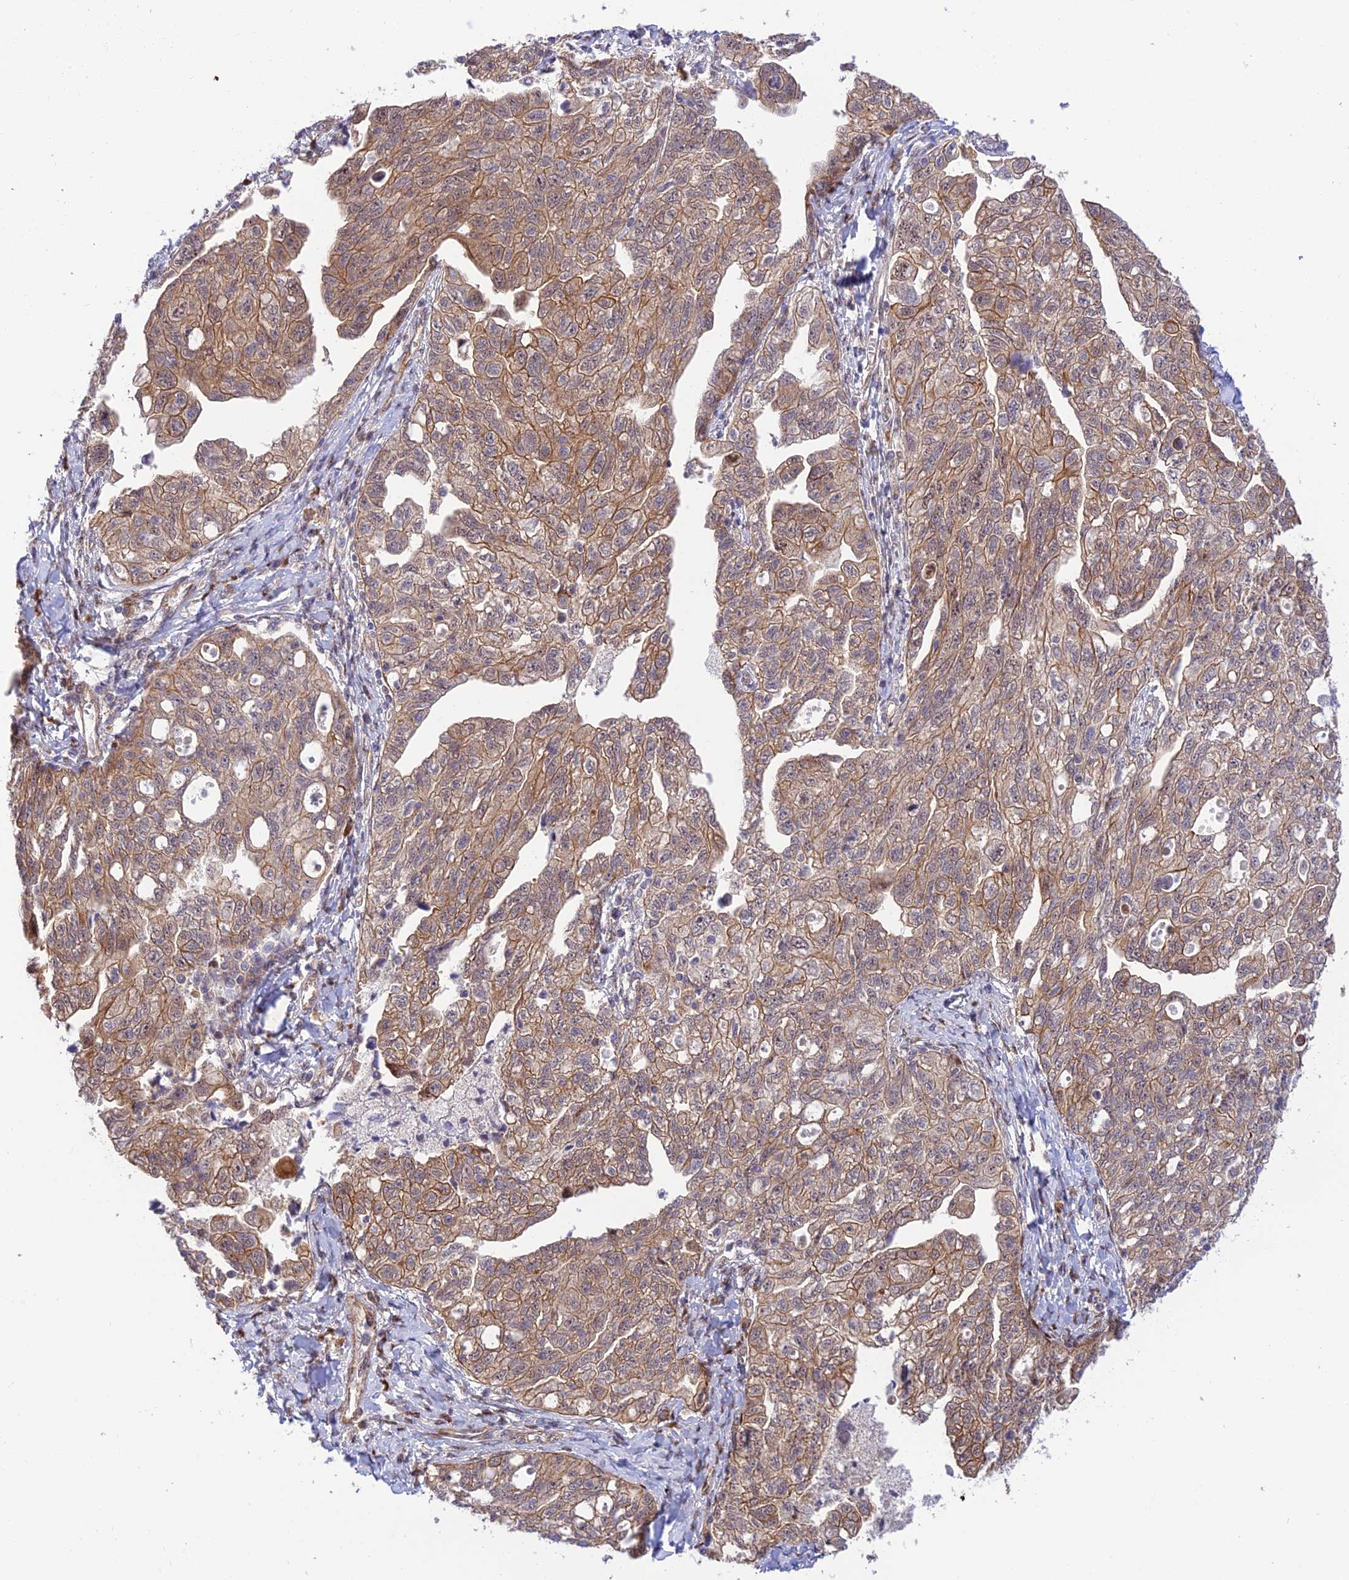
{"staining": {"intensity": "moderate", "quantity": ">75%", "location": "cytoplasmic/membranous,nuclear"}, "tissue": "ovarian cancer", "cell_type": "Tumor cells", "image_type": "cancer", "snomed": [{"axis": "morphology", "description": "Carcinoma, NOS"}, {"axis": "morphology", "description": "Cystadenocarcinoma, serous, NOS"}, {"axis": "topography", "description": "Ovary"}], "caption": "Protein expression analysis of ovarian carcinoma displays moderate cytoplasmic/membranous and nuclear staining in approximately >75% of tumor cells. (DAB = brown stain, brightfield microscopy at high magnification).", "gene": "ZNF584", "patient": {"sex": "female", "age": 69}}